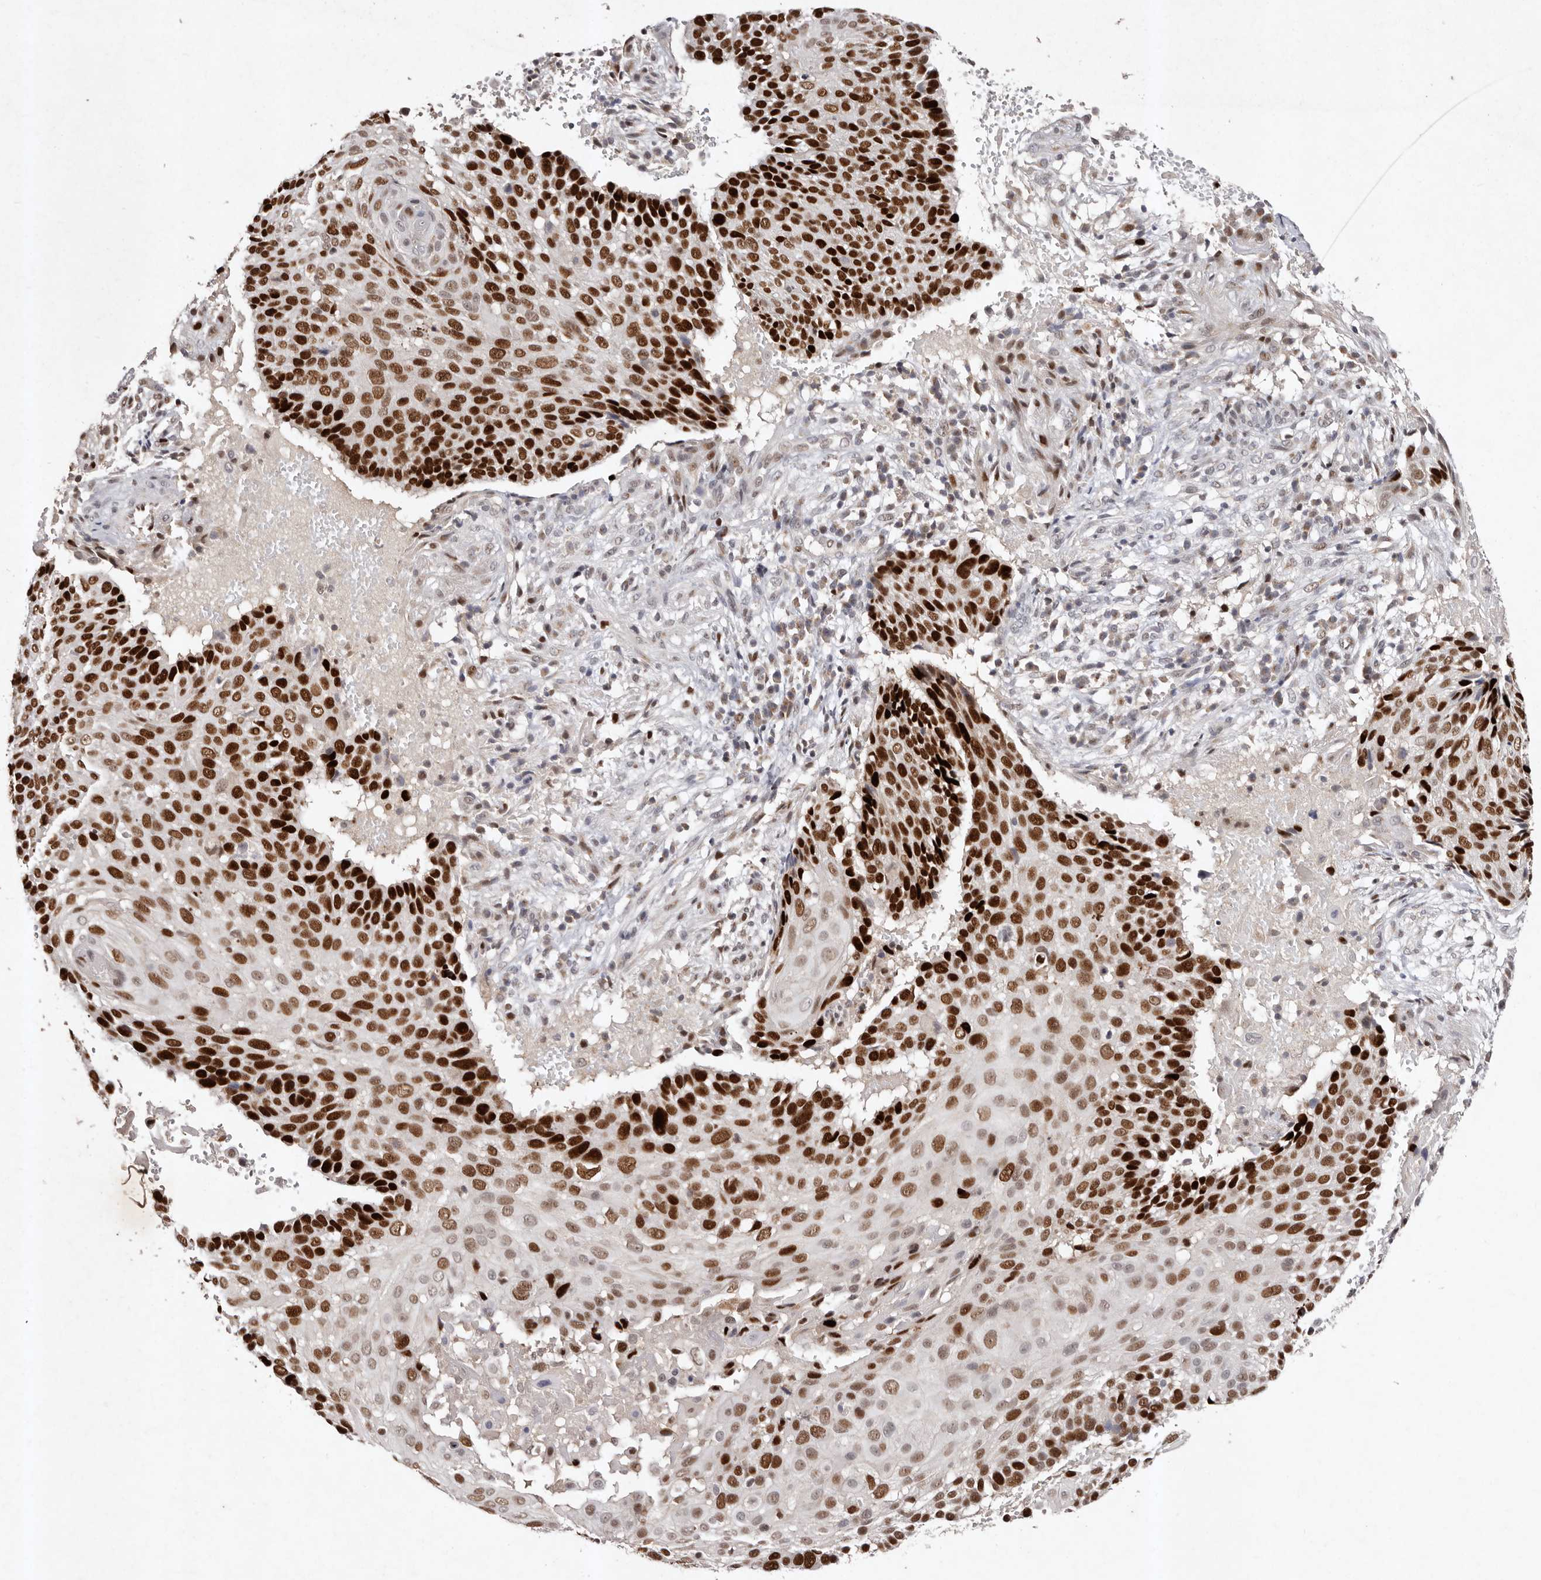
{"staining": {"intensity": "strong", "quantity": ">75%", "location": "nuclear"}, "tissue": "cervical cancer", "cell_type": "Tumor cells", "image_type": "cancer", "snomed": [{"axis": "morphology", "description": "Squamous cell carcinoma, NOS"}, {"axis": "topography", "description": "Cervix"}], "caption": "Human cervical squamous cell carcinoma stained with a protein marker displays strong staining in tumor cells.", "gene": "KLF7", "patient": {"sex": "female", "age": 74}}